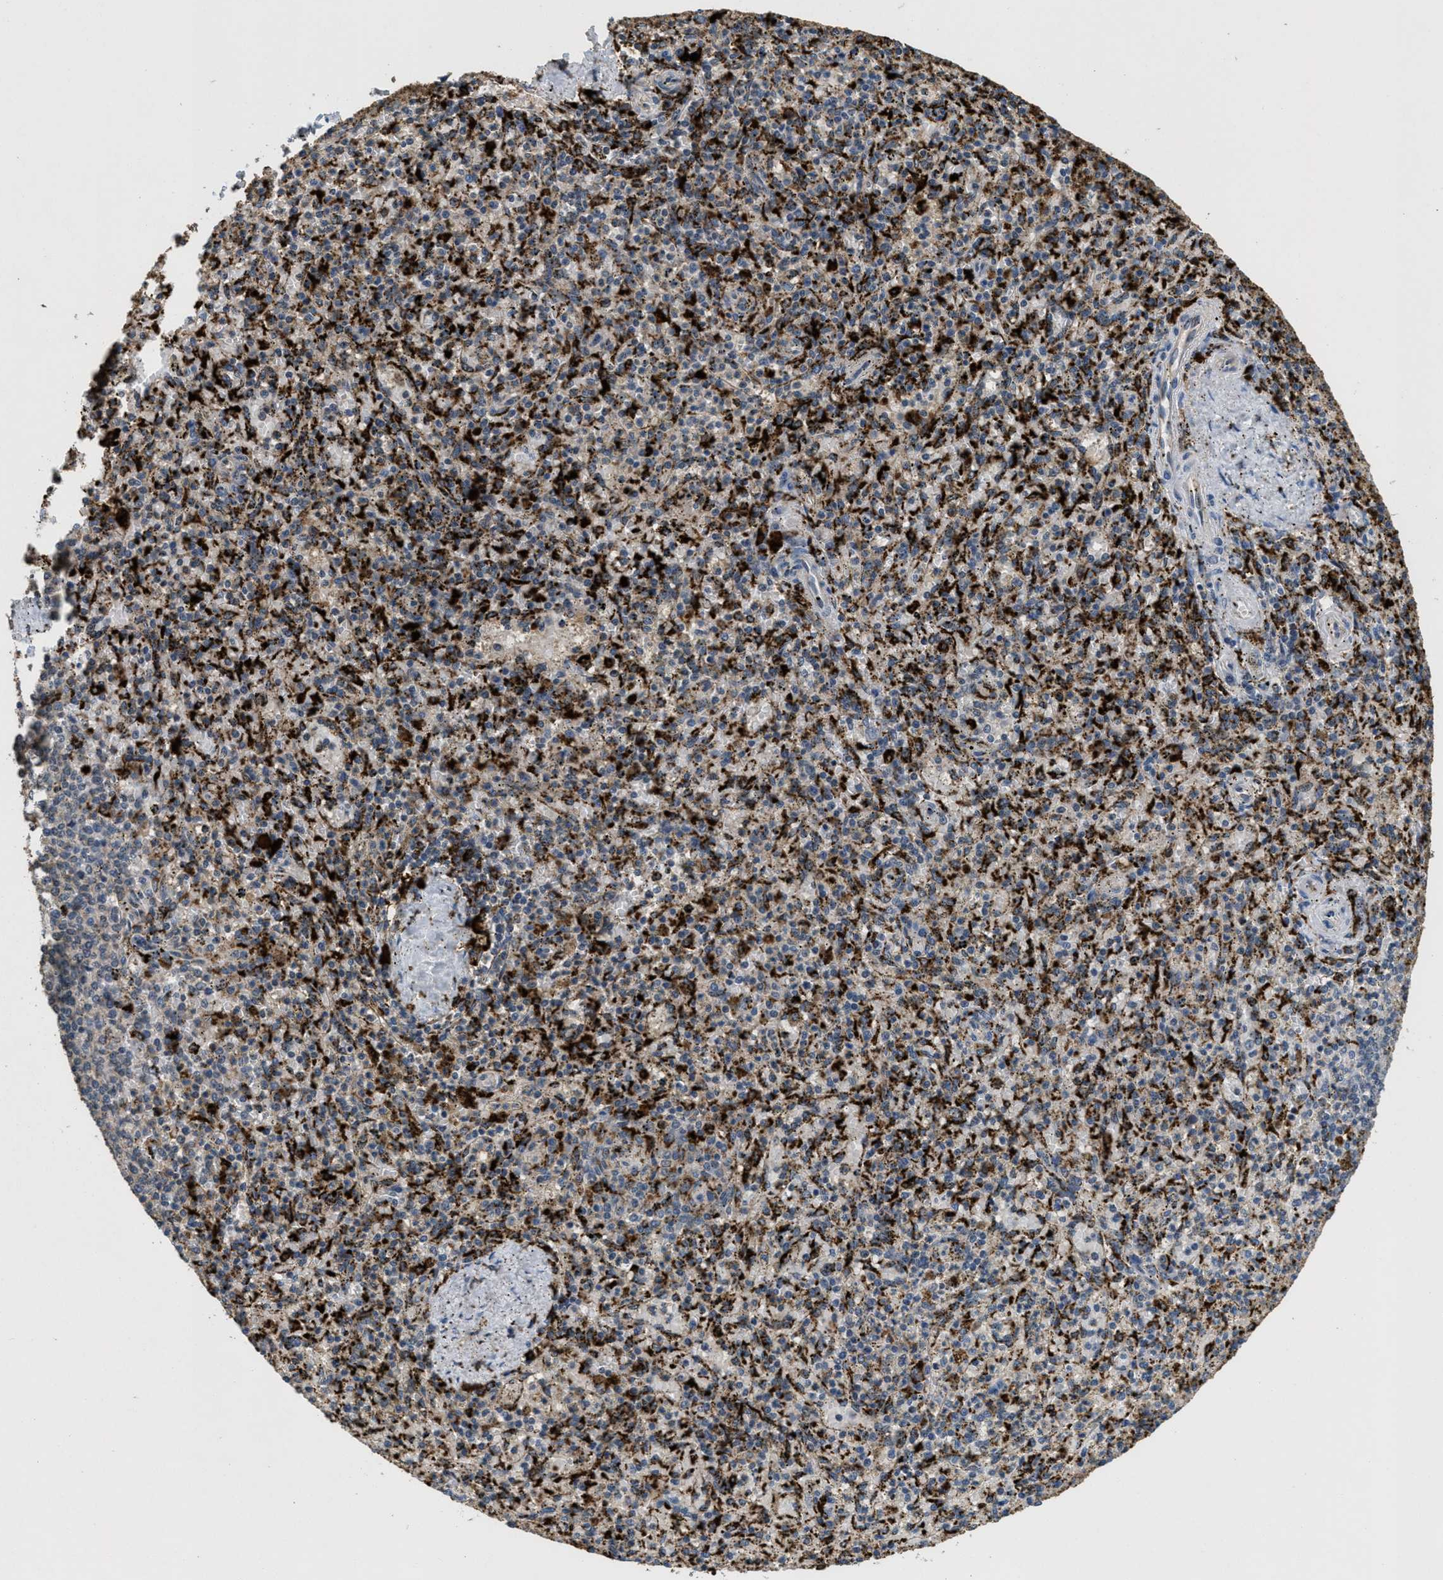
{"staining": {"intensity": "strong", "quantity": "25%-75%", "location": "cytoplasmic/membranous"}, "tissue": "spleen", "cell_type": "Cells in red pulp", "image_type": "normal", "snomed": [{"axis": "morphology", "description": "Normal tissue, NOS"}, {"axis": "topography", "description": "Spleen"}], "caption": "A brown stain labels strong cytoplasmic/membranous expression of a protein in cells in red pulp of benign spleen. (DAB (3,3'-diaminobenzidine) IHC with brightfield microscopy, high magnification).", "gene": "BMPR2", "patient": {"sex": "male", "age": 72}}